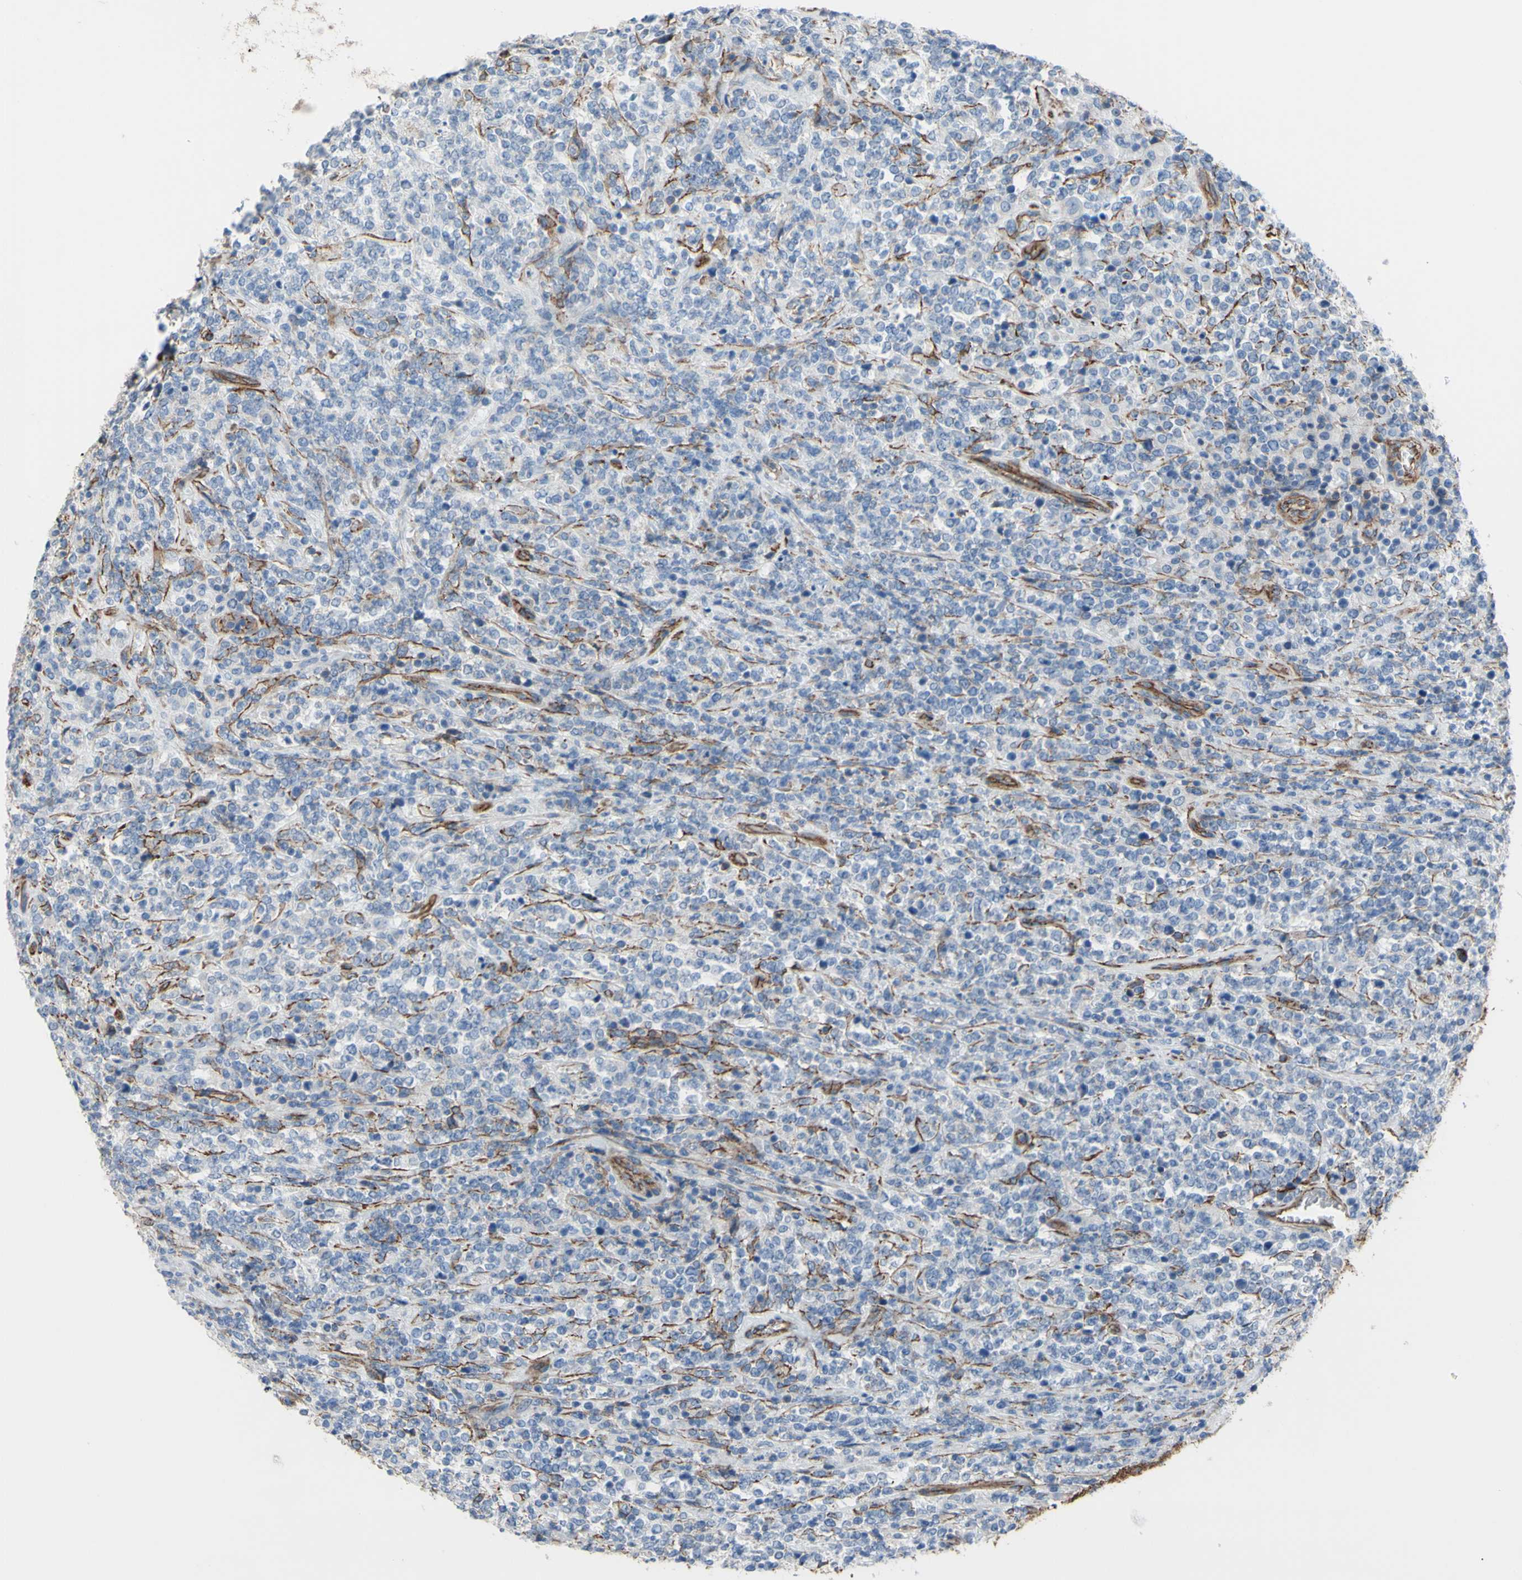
{"staining": {"intensity": "weak", "quantity": ">75%", "location": "cytoplasmic/membranous"}, "tissue": "lymphoma", "cell_type": "Tumor cells", "image_type": "cancer", "snomed": [{"axis": "morphology", "description": "Malignant lymphoma, non-Hodgkin's type, High grade"}, {"axis": "topography", "description": "Soft tissue"}], "caption": "Protein staining reveals weak cytoplasmic/membranous staining in about >75% of tumor cells in lymphoma.", "gene": "TPBG", "patient": {"sex": "male", "age": 18}}